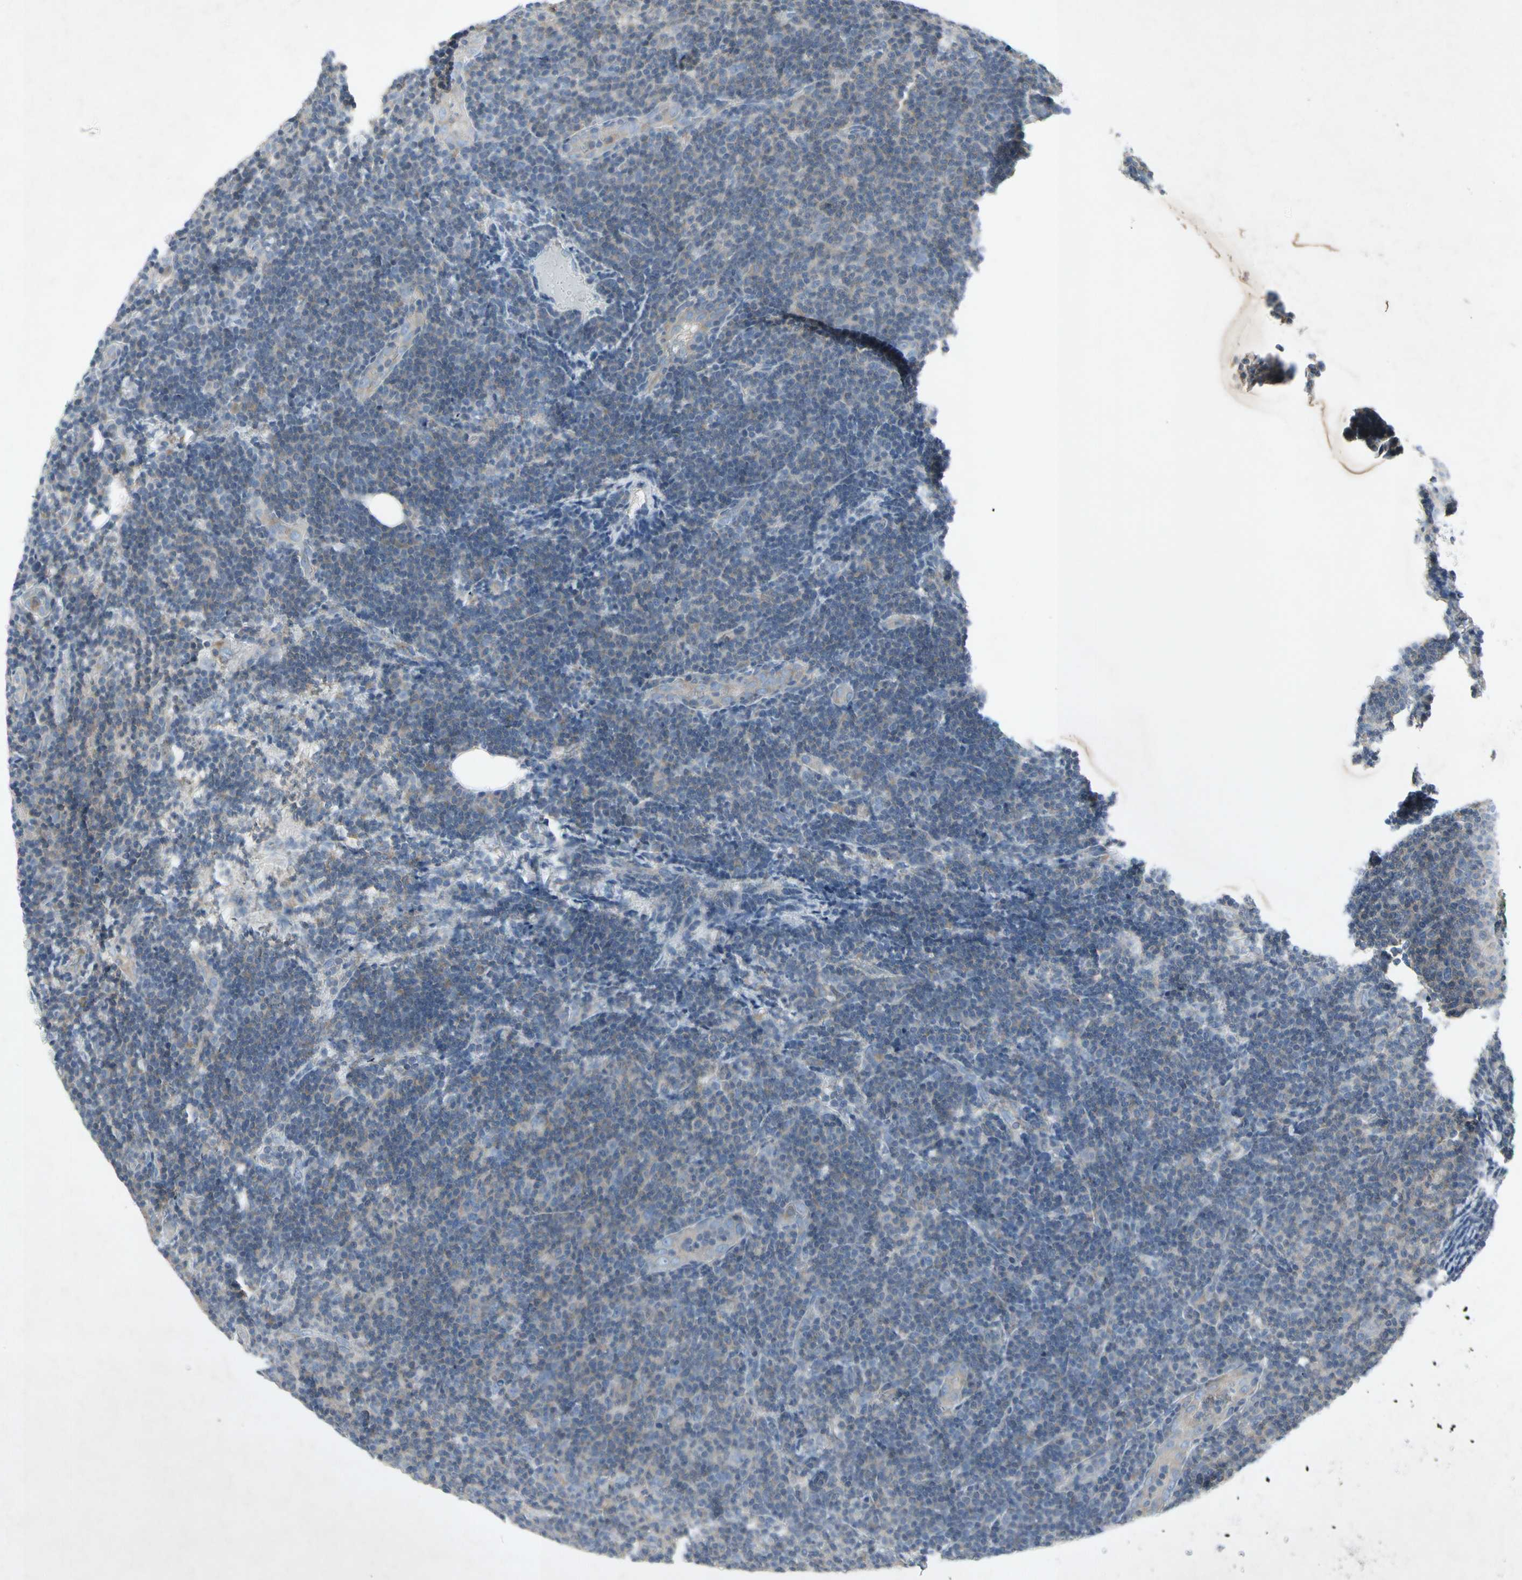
{"staining": {"intensity": "weak", "quantity": "25%-75%", "location": "cytoplasmic/membranous"}, "tissue": "lymphoma", "cell_type": "Tumor cells", "image_type": "cancer", "snomed": [{"axis": "morphology", "description": "Malignant lymphoma, non-Hodgkin's type, Low grade"}, {"axis": "topography", "description": "Lymph node"}], "caption": "Human lymphoma stained with a protein marker demonstrates weak staining in tumor cells.", "gene": "TEK", "patient": {"sex": "male", "age": 83}}